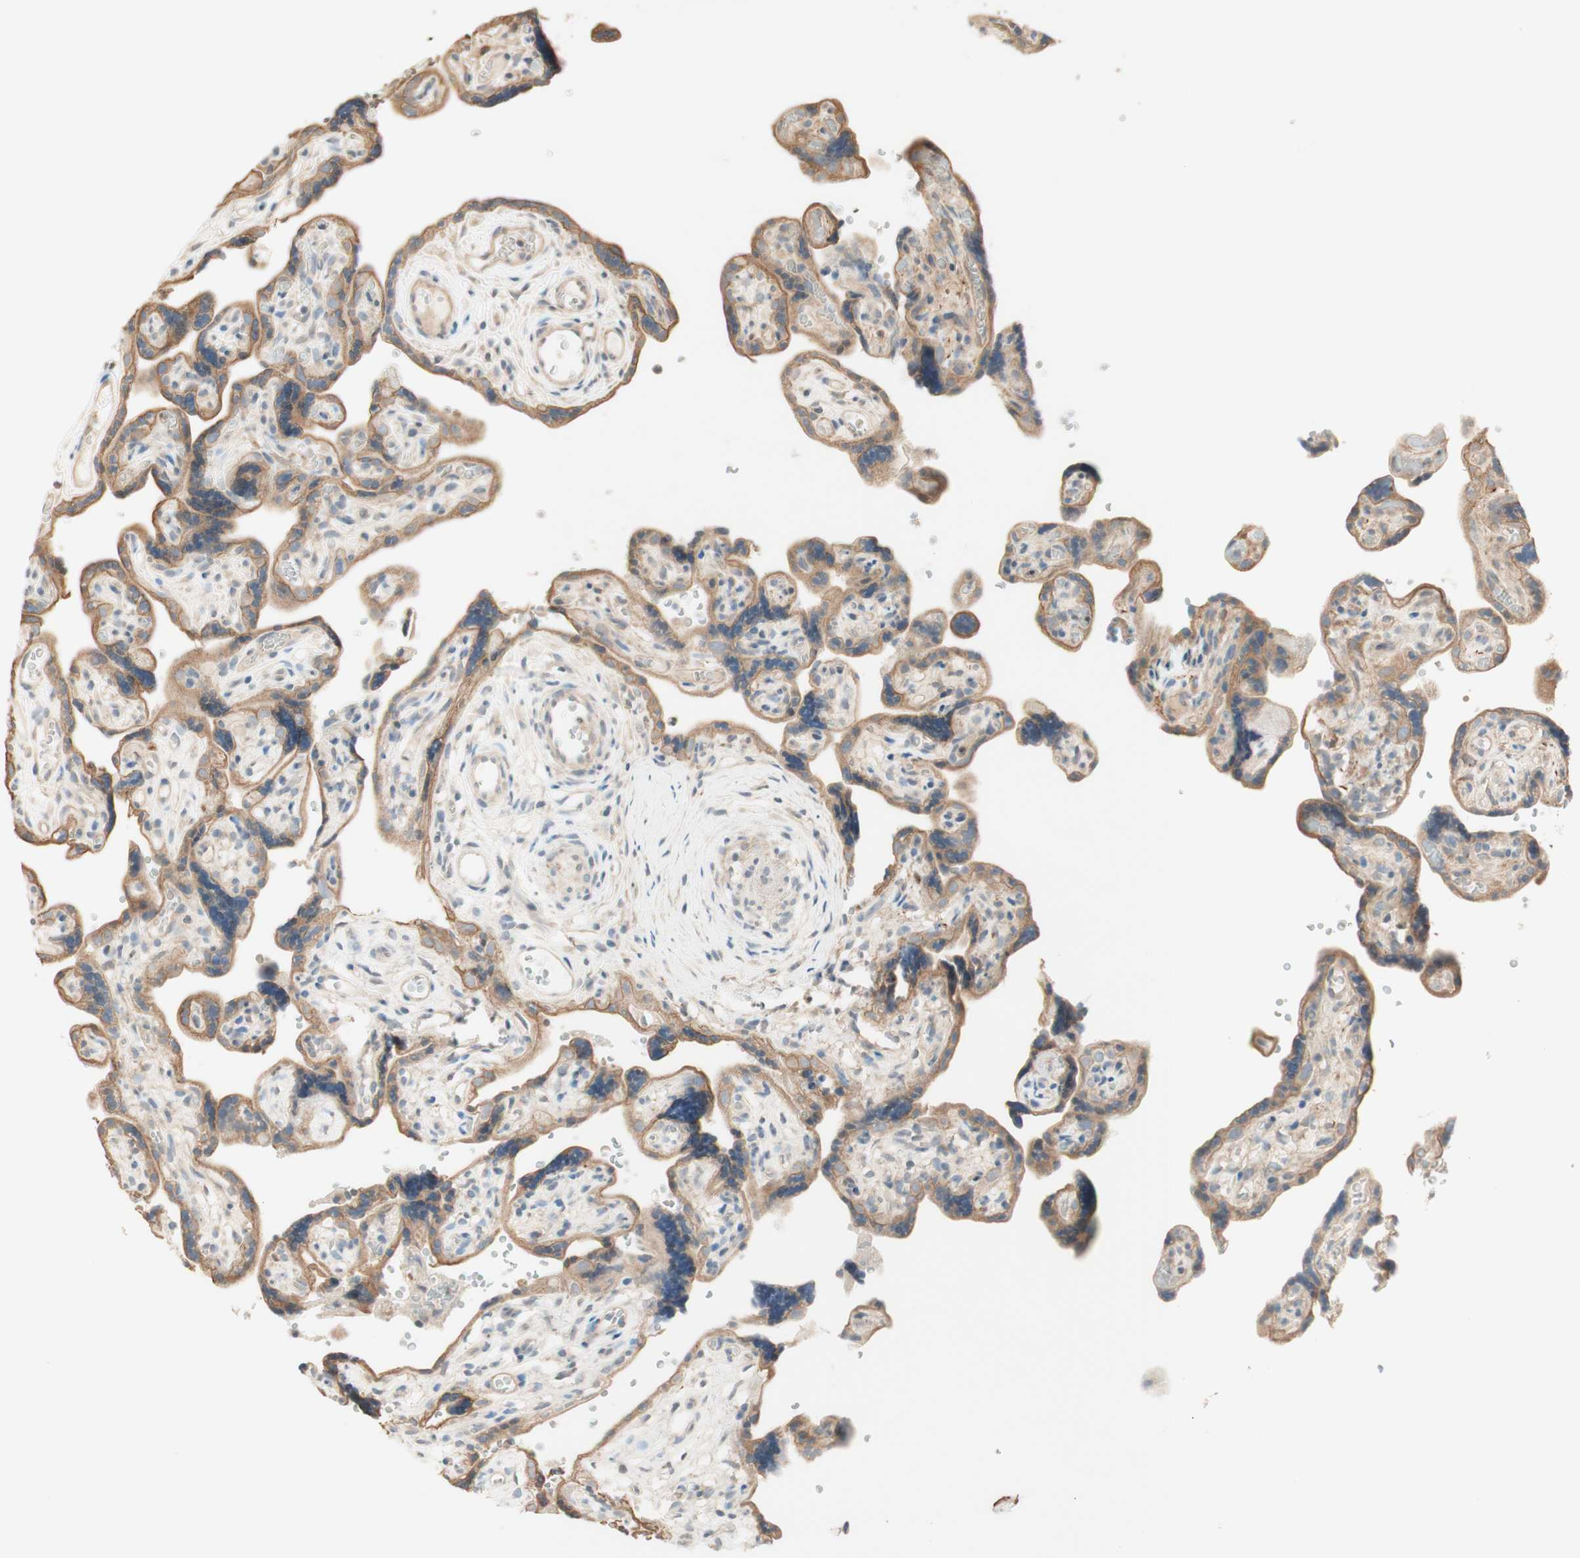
{"staining": {"intensity": "moderate", "quantity": ">75%", "location": "cytoplasmic/membranous"}, "tissue": "placenta", "cell_type": "Trophoblastic cells", "image_type": "normal", "snomed": [{"axis": "morphology", "description": "Normal tissue, NOS"}, {"axis": "topography", "description": "Placenta"}], "caption": "Immunohistochemistry (IHC) histopathology image of benign placenta: placenta stained using immunohistochemistry (IHC) demonstrates medium levels of moderate protein expression localized specifically in the cytoplasmic/membranous of trophoblastic cells, appearing as a cytoplasmic/membranous brown color.", "gene": "CLCN2", "patient": {"sex": "female", "age": 30}}